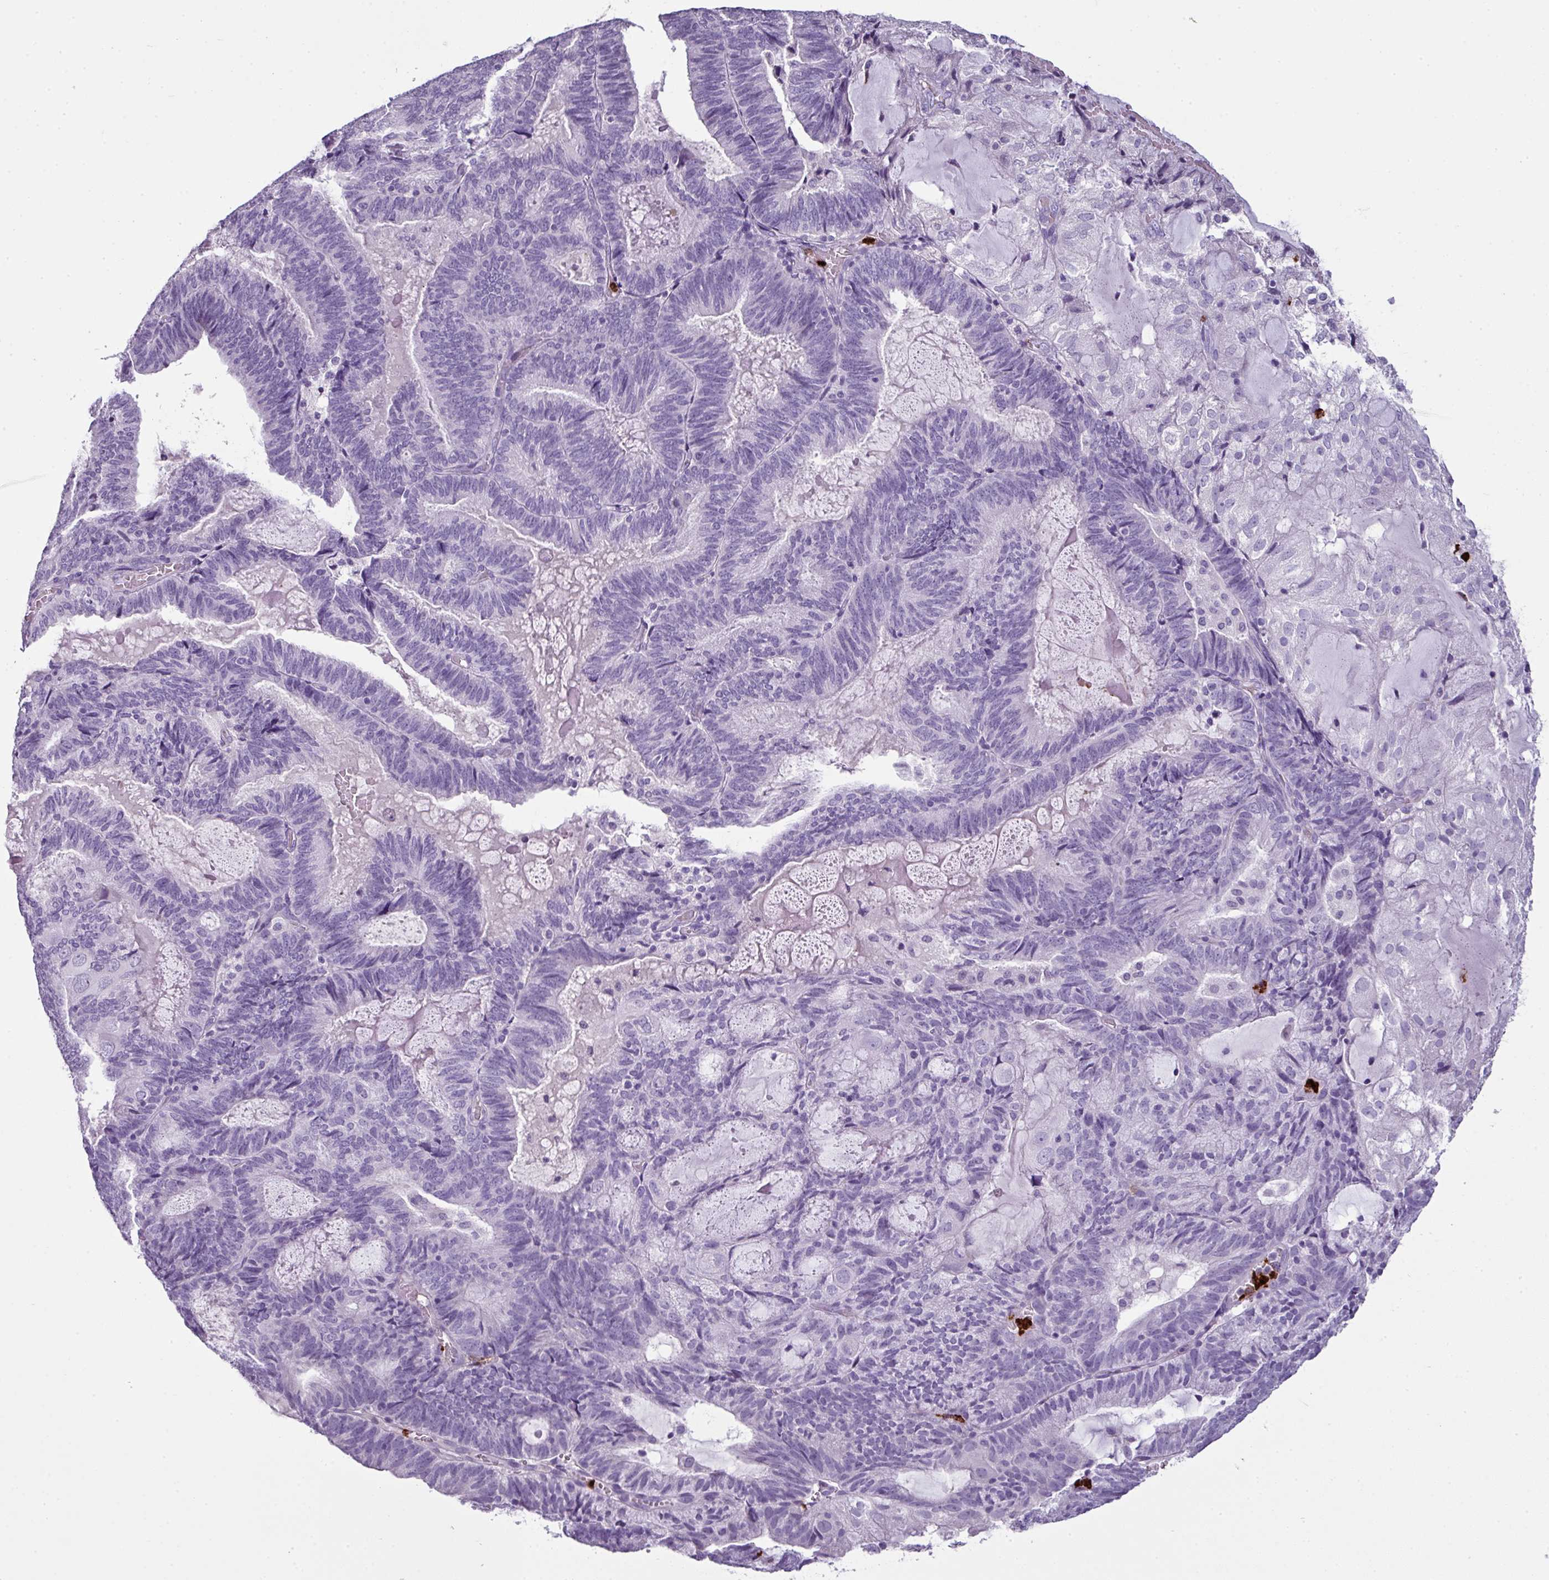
{"staining": {"intensity": "negative", "quantity": "none", "location": "none"}, "tissue": "endometrial cancer", "cell_type": "Tumor cells", "image_type": "cancer", "snomed": [{"axis": "morphology", "description": "Adenocarcinoma, NOS"}, {"axis": "topography", "description": "Endometrium"}], "caption": "The histopathology image shows no staining of tumor cells in endometrial cancer. Nuclei are stained in blue.", "gene": "CTSG", "patient": {"sex": "female", "age": 81}}